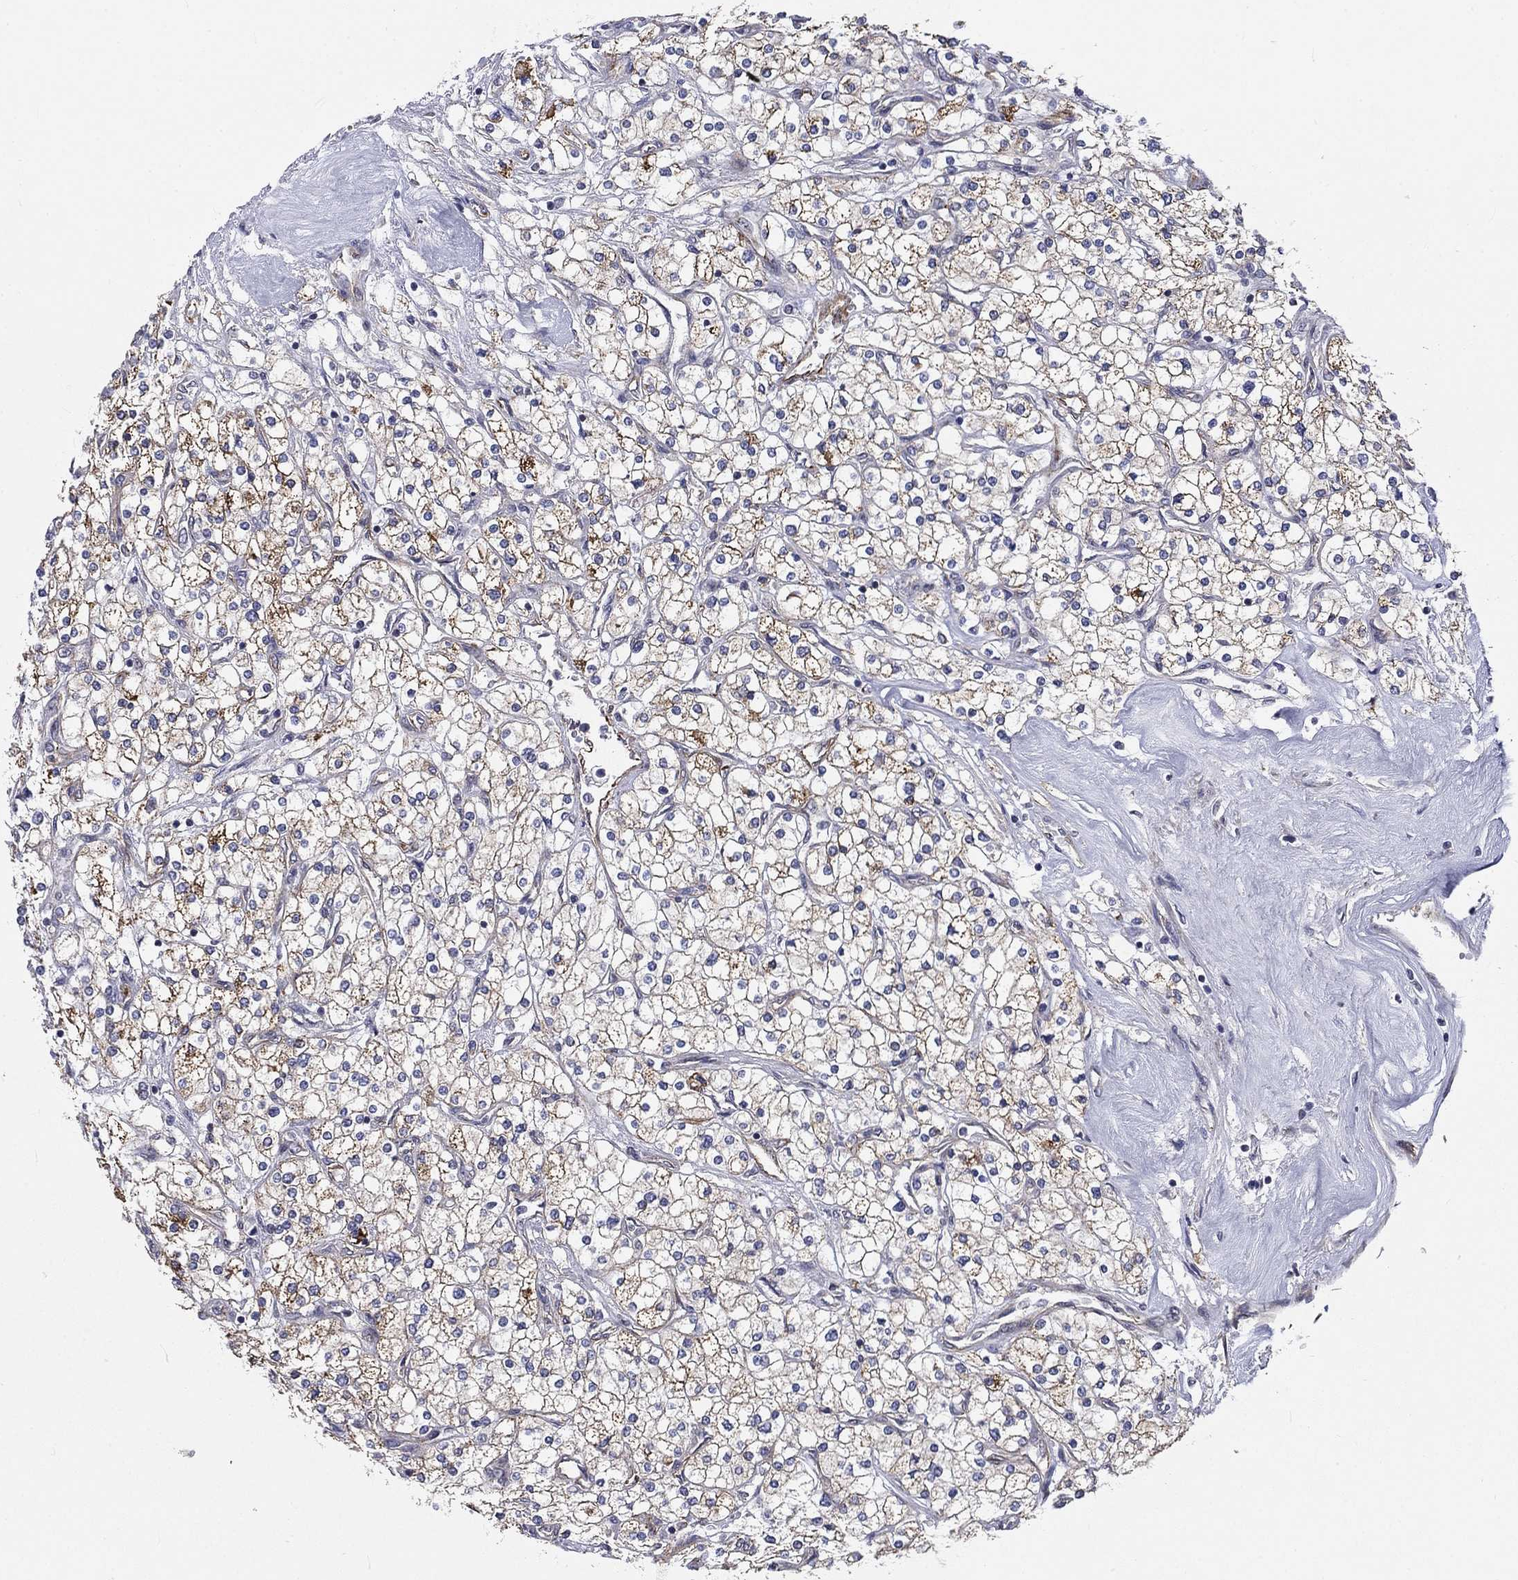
{"staining": {"intensity": "moderate", "quantity": "<25%", "location": "cytoplasmic/membranous"}, "tissue": "renal cancer", "cell_type": "Tumor cells", "image_type": "cancer", "snomed": [{"axis": "morphology", "description": "Adenocarcinoma, NOS"}, {"axis": "topography", "description": "Kidney"}], "caption": "Protein staining of adenocarcinoma (renal) tissue demonstrates moderate cytoplasmic/membranous positivity in about <25% of tumor cells. (DAB (3,3'-diaminobenzidine) = brown stain, brightfield microscopy at high magnification).", "gene": "SYNC", "patient": {"sex": "male", "age": 80}}